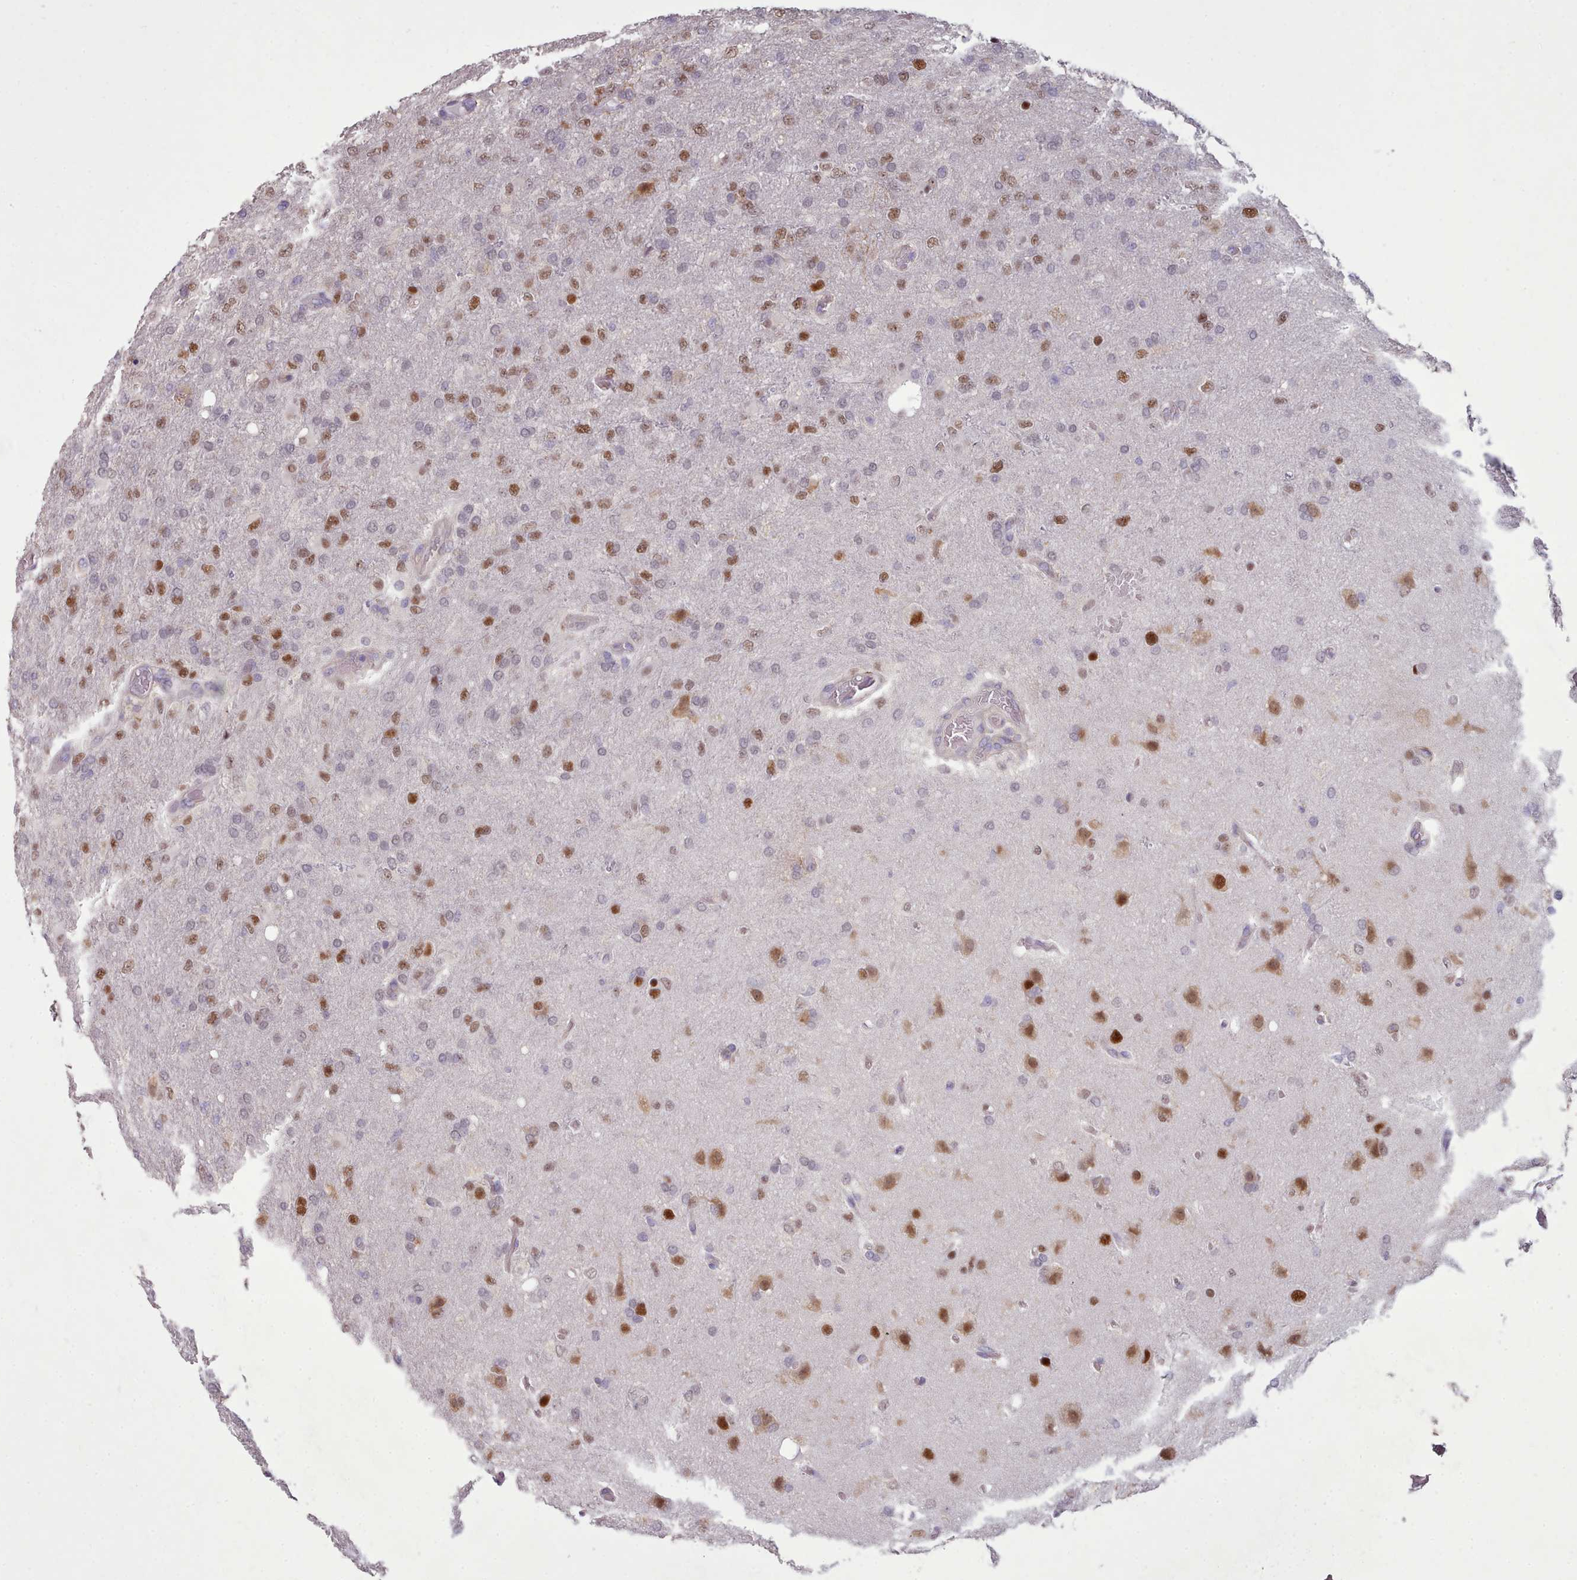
{"staining": {"intensity": "moderate", "quantity": "25%-75%", "location": "nuclear"}, "tissue": "glioma", "cell_type": "Tumor cells", "image_type": "cancer", "snomed": [{"axis": "morphology", "description": "Glioma, malignant, High grade"}, {"axis": "topography", "description": "Brain"}], "caption": "Immunohistochemistry of human malignant high-grade glioma demonstrates medium levels of moderate nuclear expression in approximately 25%-75% of tumor cells. (Brightfield microscopy of DAB IHC at high magnification).", "gene": "DPF1", "patient": {"sex": "female", "age": 74}}